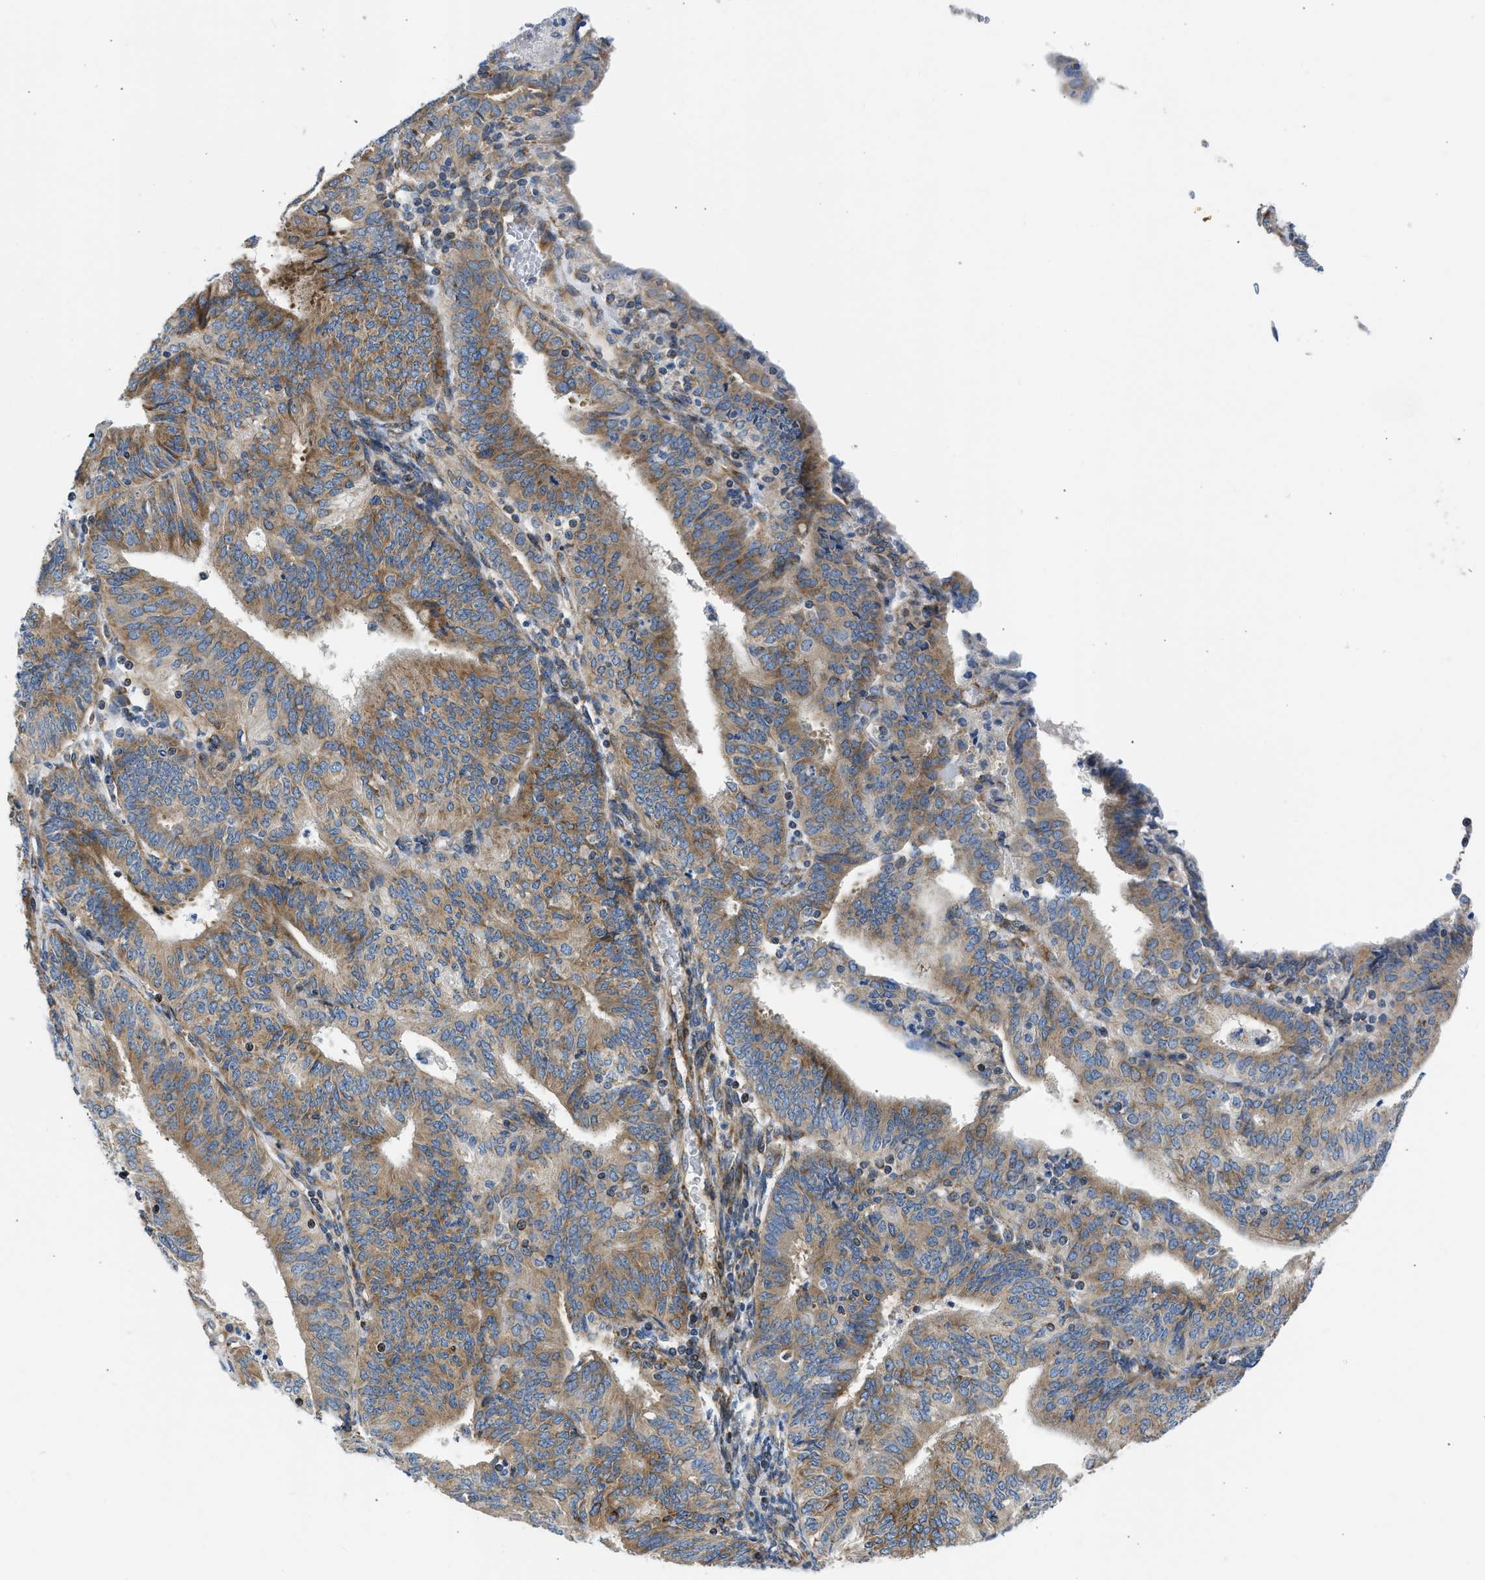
{"staining": {"intensity": "moderate", "quantity": ">75%", "location": "cytoplasmic/membranous"}, "tissue": "endometrial cancer", "cell_type": "Tumor cells", "image_type": "cancer", "snomed": [{"axis": "morphology", "description": "Adenocarcinoma, NOS"}, {"axis": "topography", "description": "Endometrium"}], "caption": "Immunohistochemical staining of endometrial cancer shows moderate cytoplasmic/membranous protein staining in about >75% of tumor cells.", "gene": "CAMKK2", "patient": {"sex": "female", "age": 58}}